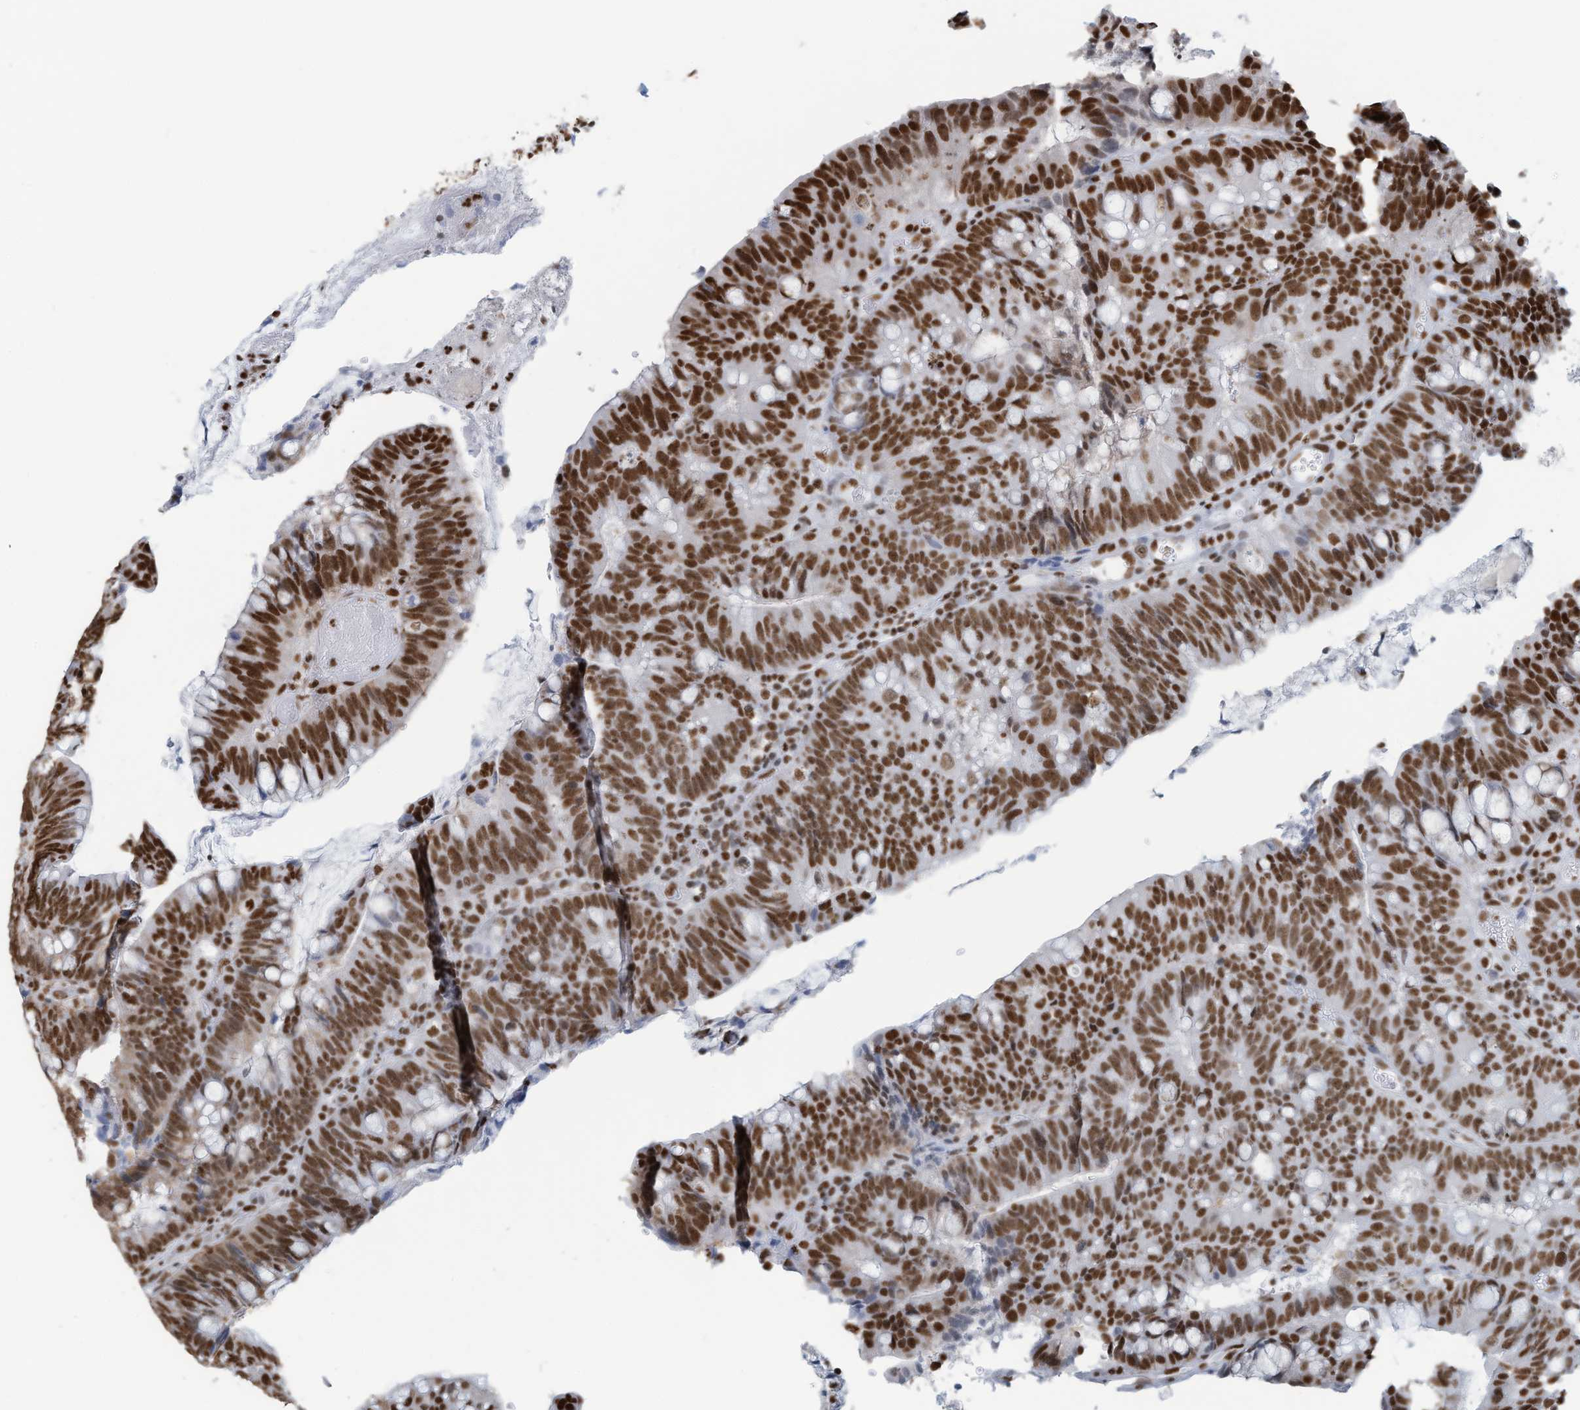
{"staining": {"intensity": "strong", "quantity": ">75%", "location": "nuclear"}, "tissue": "colorectal cancer", "cell_type": "Tumor cells", "image_type": "cancer", "snomed": [{"axis": "morphology", "description": "Adenocarcinoma, NOS"}, {"axis": "topography", "description": "Colon"}], "caption": "Colorectal cancer (adenocarcinoma) stained for a protein (brown) reveals strong nuclear positive staining in about >75% of tumor cells.", "gene": "SARNP", "patient": {"sex": "female", "age": 66}}